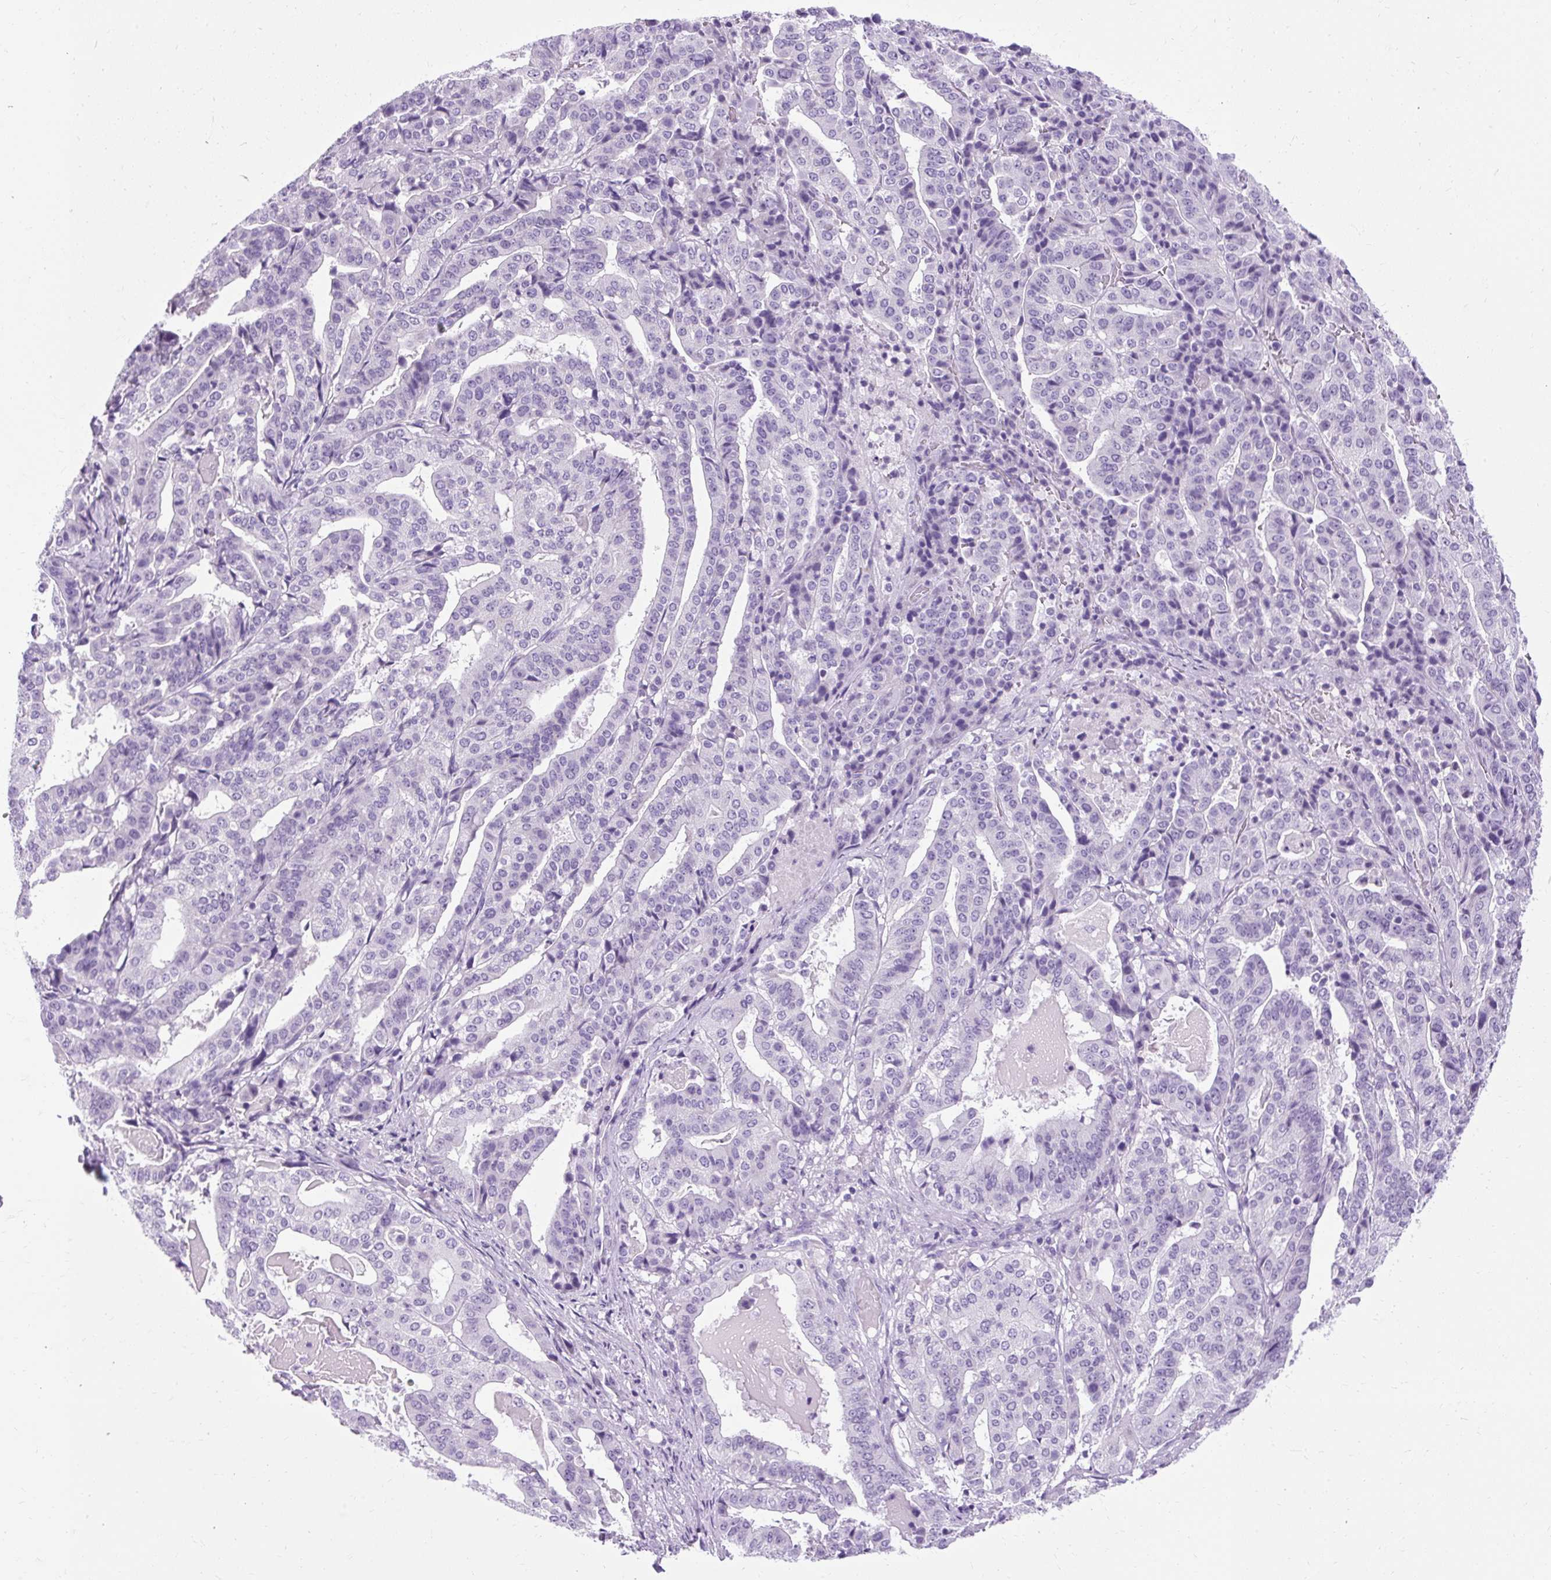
{"staining": {"intensity": "negative", "quantity": "none", "location": "none"}, "tissue": "stomach cancer", "cell_type": "Tumor cells", "image_type": "cancer", "snomed": [{"axis": "morphology", "description": "Adenocarcinoma, NOS"}, {"axis": "topography", "description": "Stomach"}], "caption": "There is no significant positivity in tumor cells of stomach cancer (adenocarcinoma).", "gene": "B3GNT4", "patient": {"sex": "male", "age": 48}}